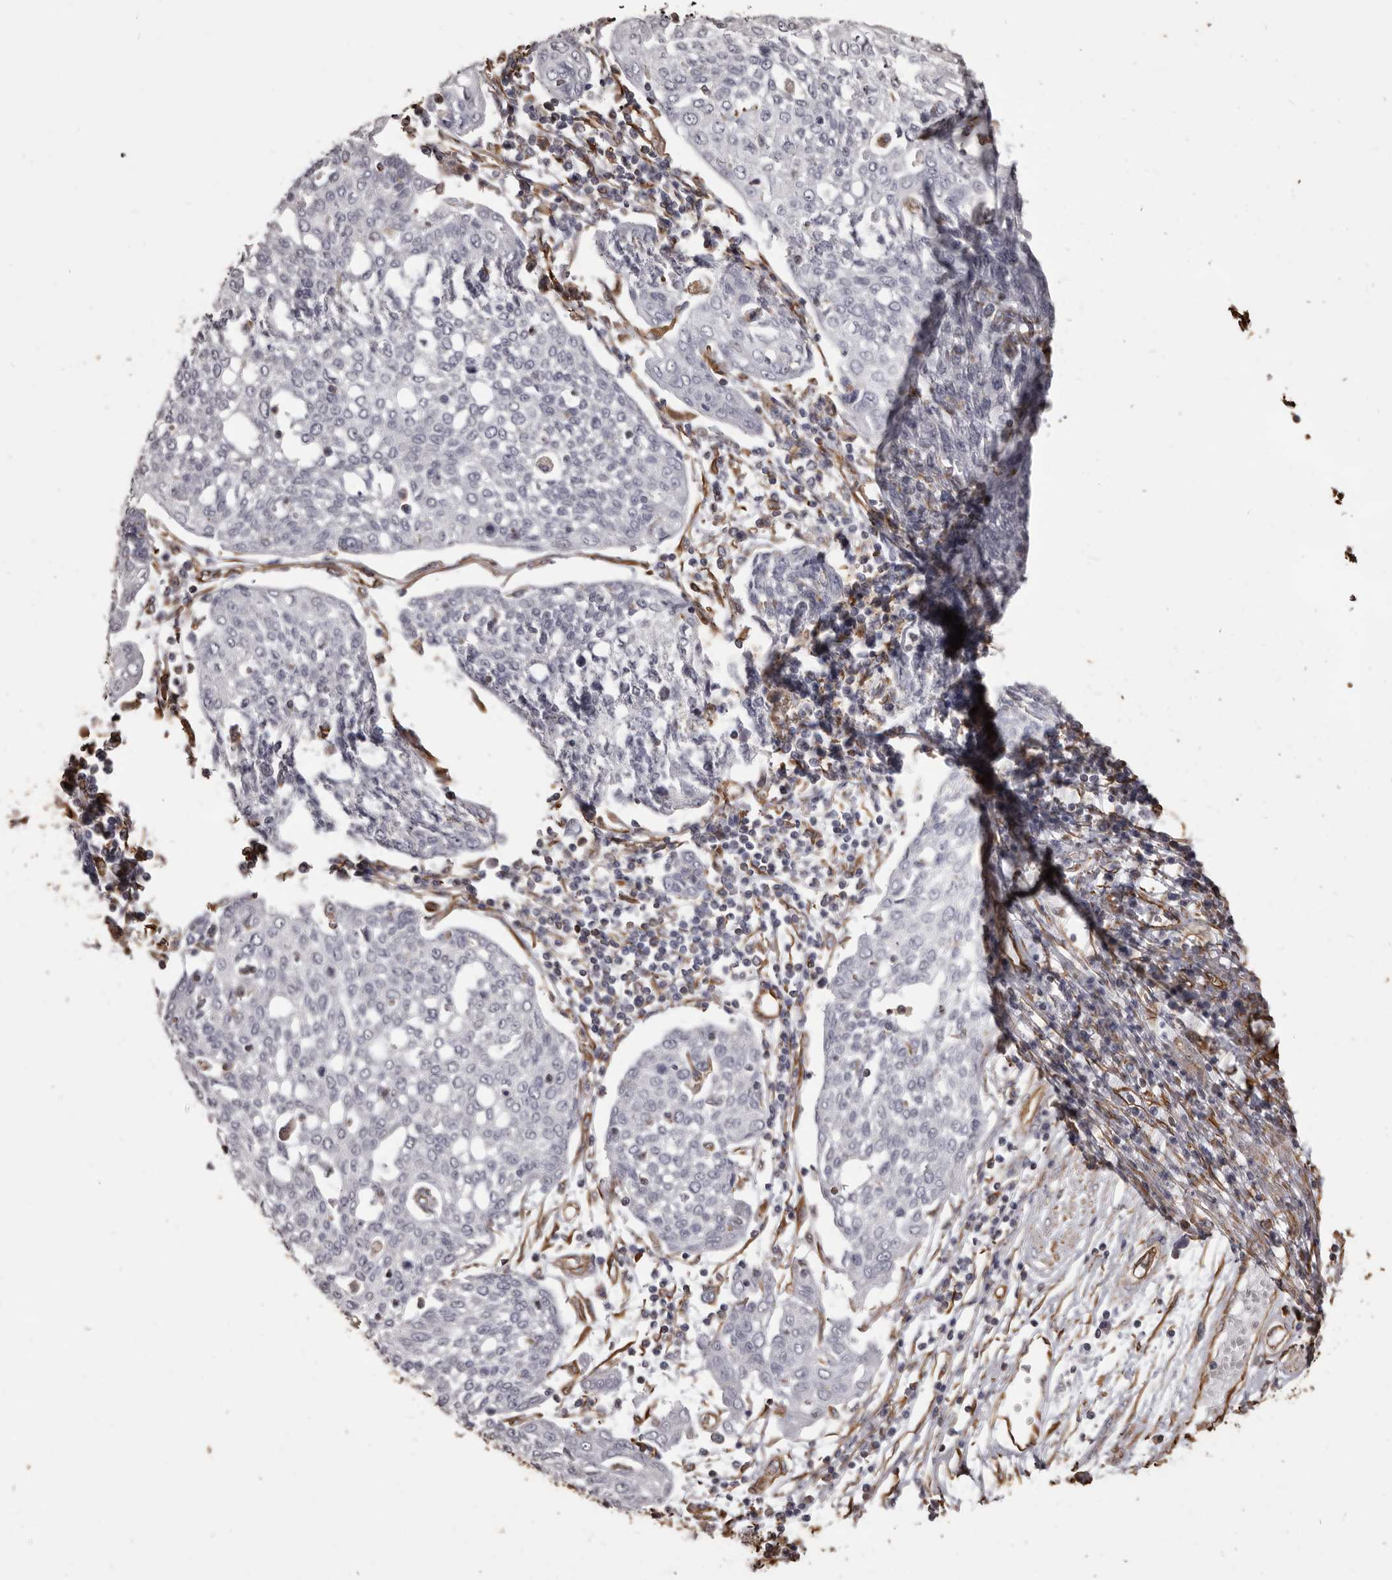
{"staining": {"intensity": "negative", "quantity": "none", "location": "none"}, "tissue": "cervical cancer", "cell_type": "Tumor cells", "image_type": "cancer", "snomed": [{"axis": "morphology", "description": "Squamous cell carcinoma, NOS"}, {"axis": "topography", "description": "Cervix"}], "caption": "Immunohistochemical staining of human cervical squamous cell carcinoma displays no significant expression in tumor cells.", "gene": "MTURN", "patient": {"sex": "female", "age": 34}}